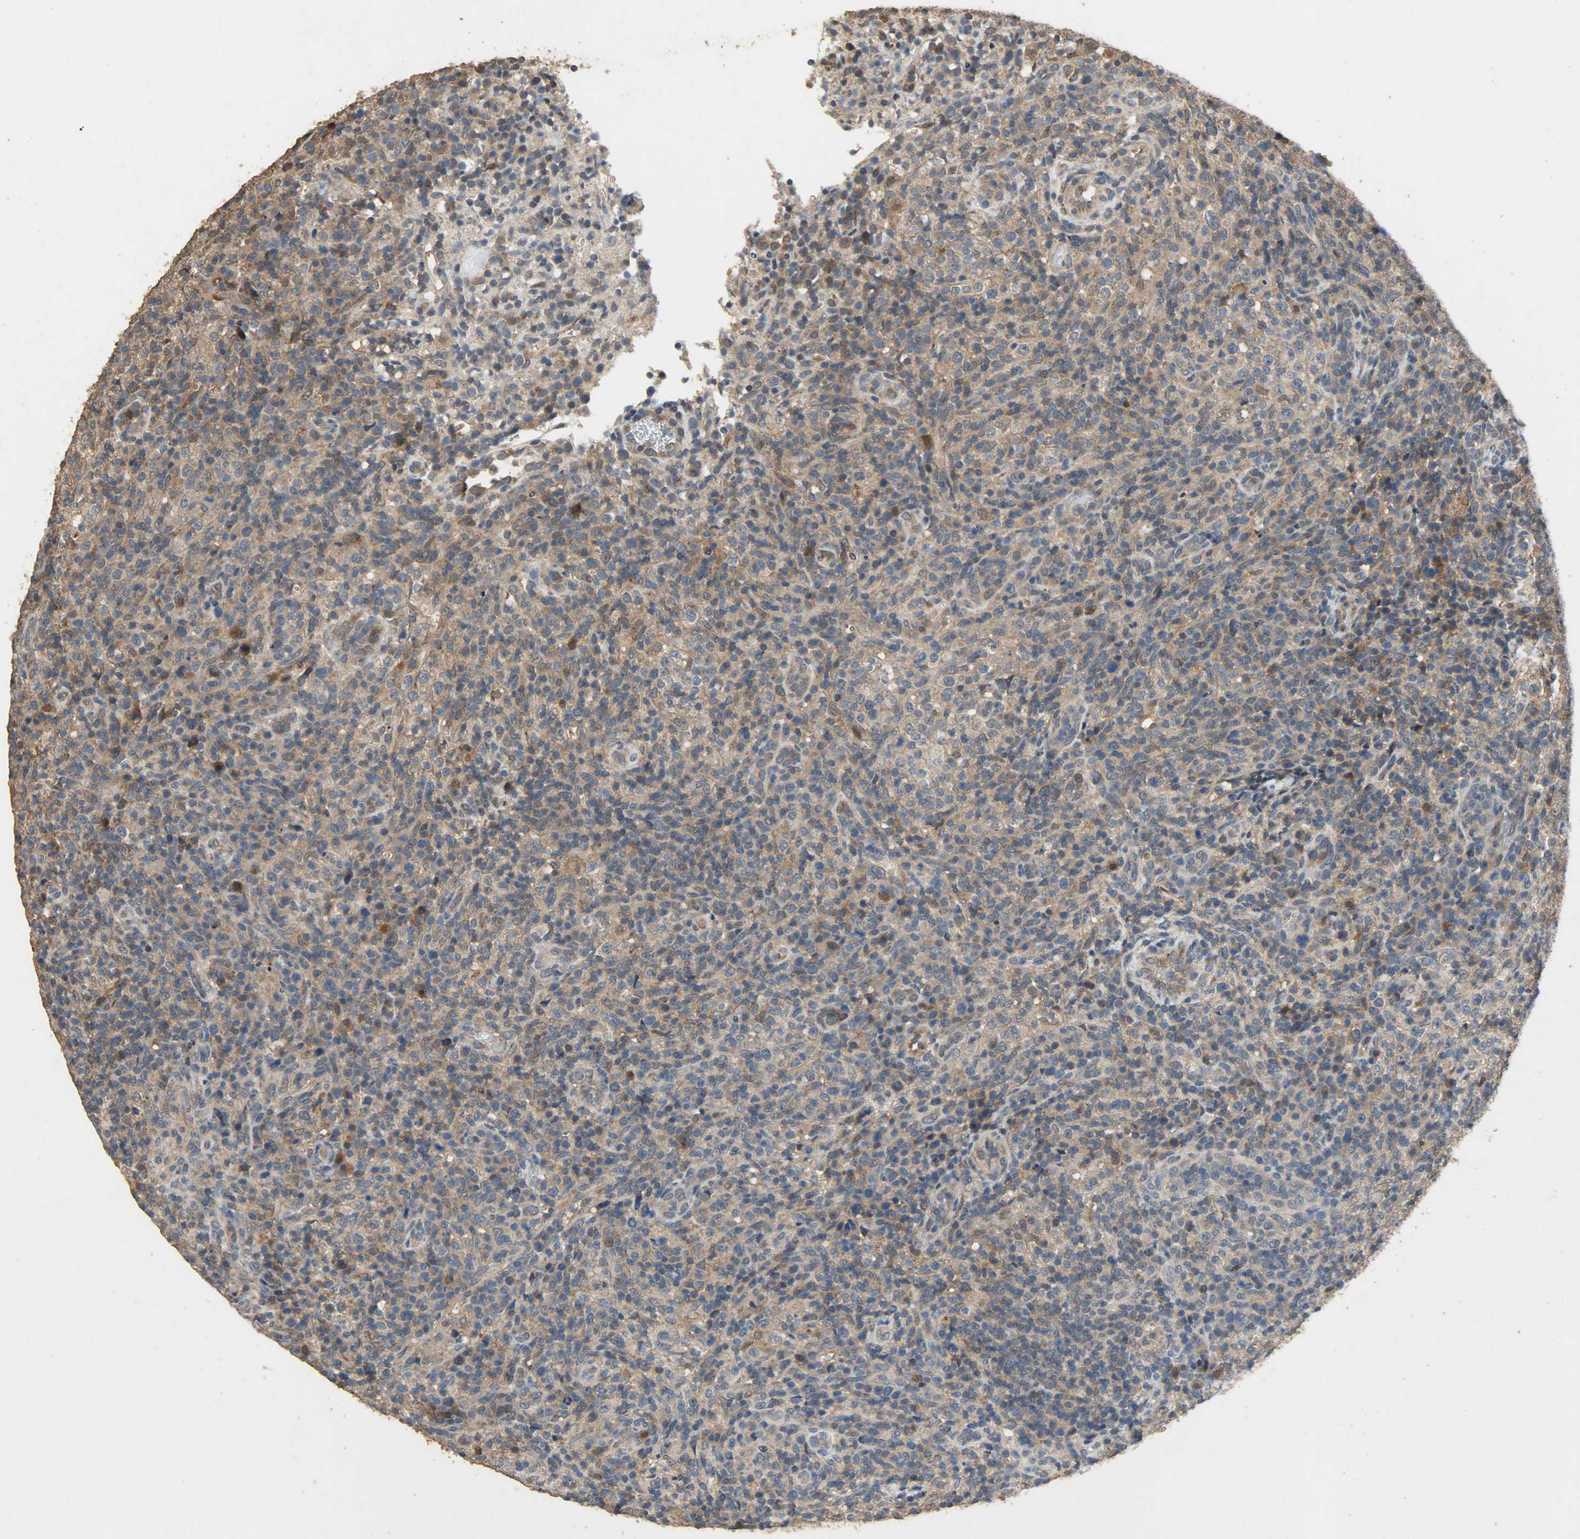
{"staining": {"intensity": "moderate", "quantity": ">75%", "location": "cytoplasmic/membranous"}, "tissue": "lymphoma", "cell_type": "Tumor cells", "image_type": "cancer", "snomed": [{"axis": "morphology", "description": "Malignant lymphoma, non-Hodgkin's type, High grade"}, {"axis": "topography", "description": "Lymph node"}], "caption": "Protein expression analysis of lymphoma reveals moderate cytoplasmic/membranous positivity in about >75% of tumor cells.", "gene": "CDKN2C", "patient": {"sex": "female", "age": 76}}